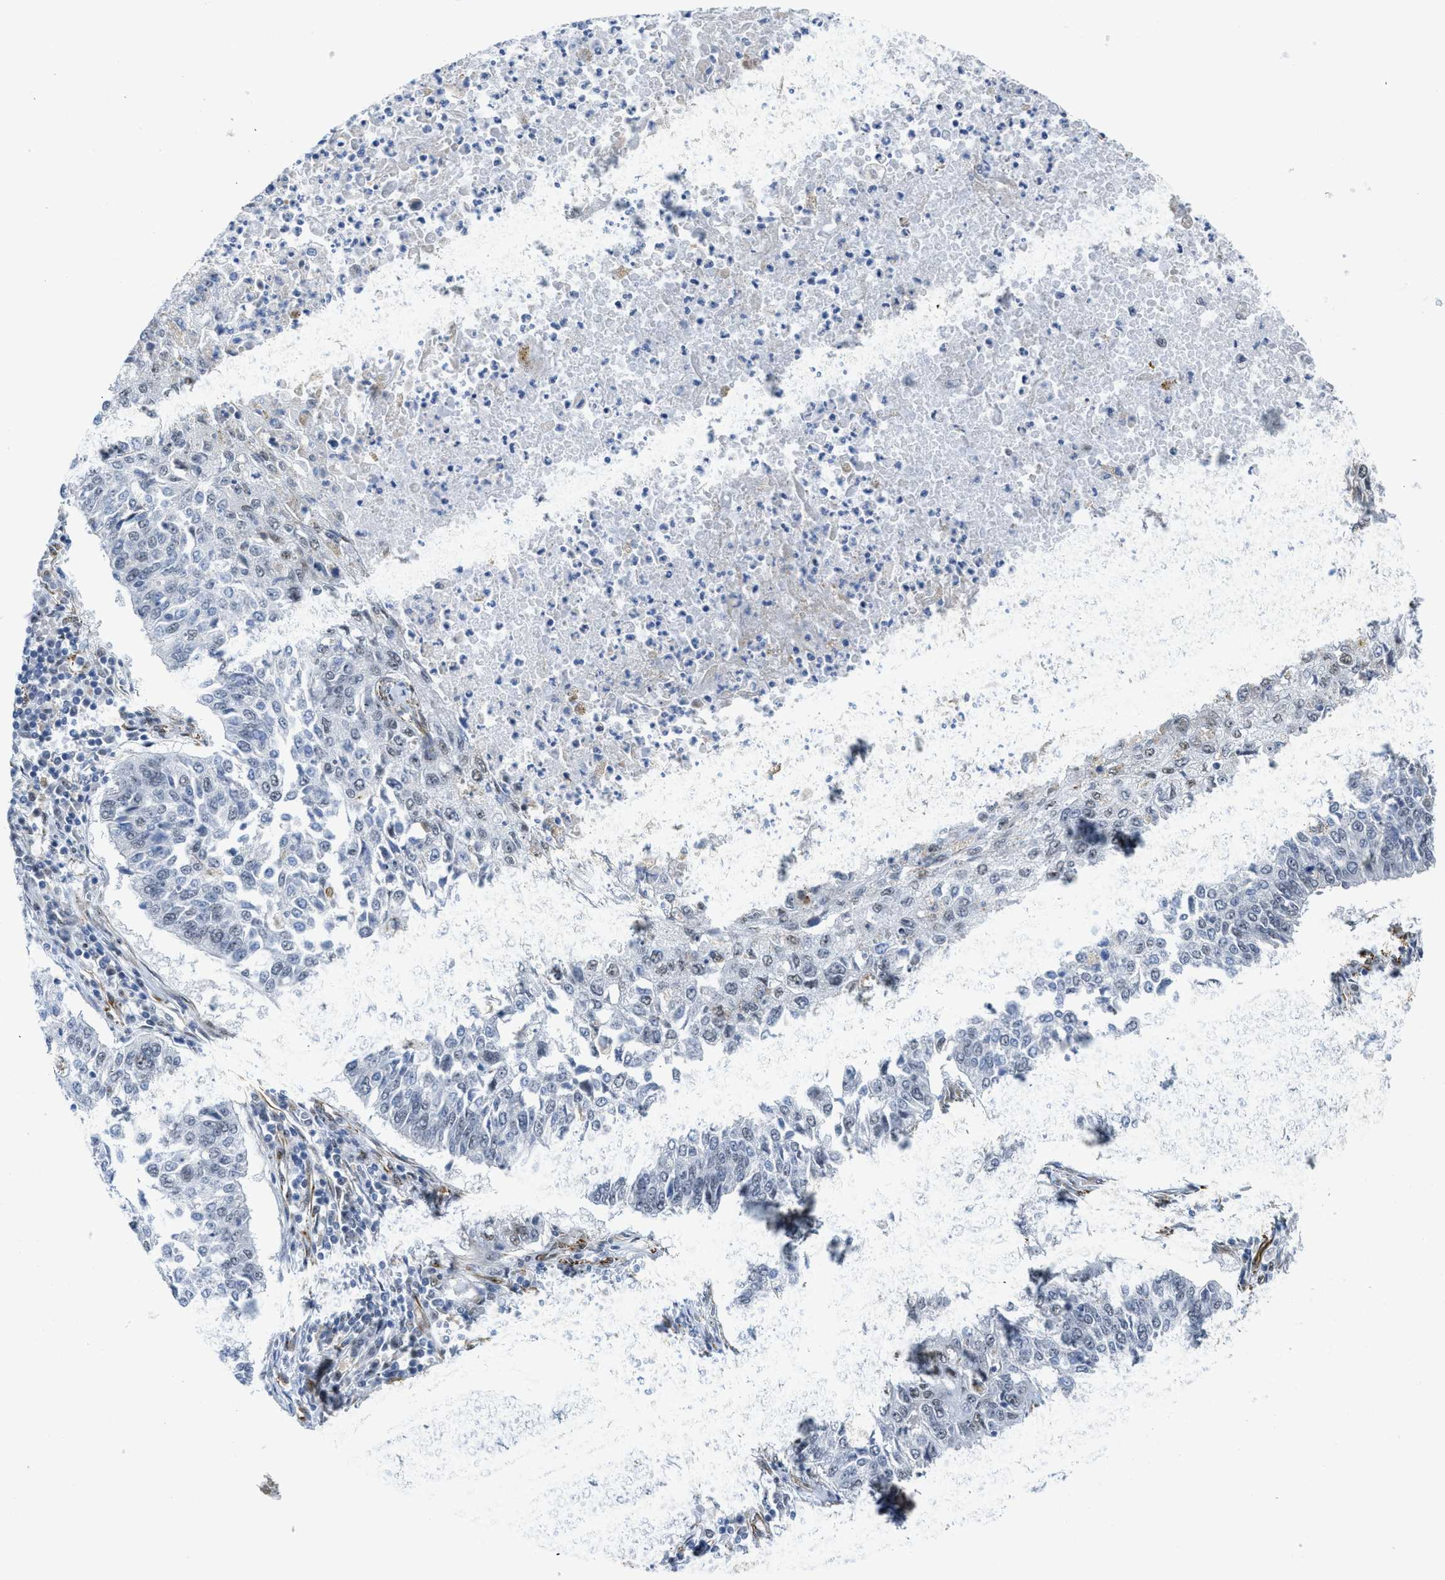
{"staining": {"intensity": "weak", "quantity": "<25%", "location": "nuclear"}, "tissue": "lung cancer", "cell_type": "Tumor cells", "image_type": "cancer", "snomed": [{"axis": "morphology", "description": "Normal tissue, NOS"}, {"axis": "morphology", "description": "Squamous cell carcinoma, NOS"}, {"axis": "topography", "description": "Cartilage tissue"}, {"axis": "topography", "description": "Bronchus"}, {"axis": "topography", "description": "Lung"}], "caption": "The micrograph displays no significant expression in tumor cells of lung cancer.", "gene": "LRRC8B", "patient": {"sex": "female", "age": 49}}